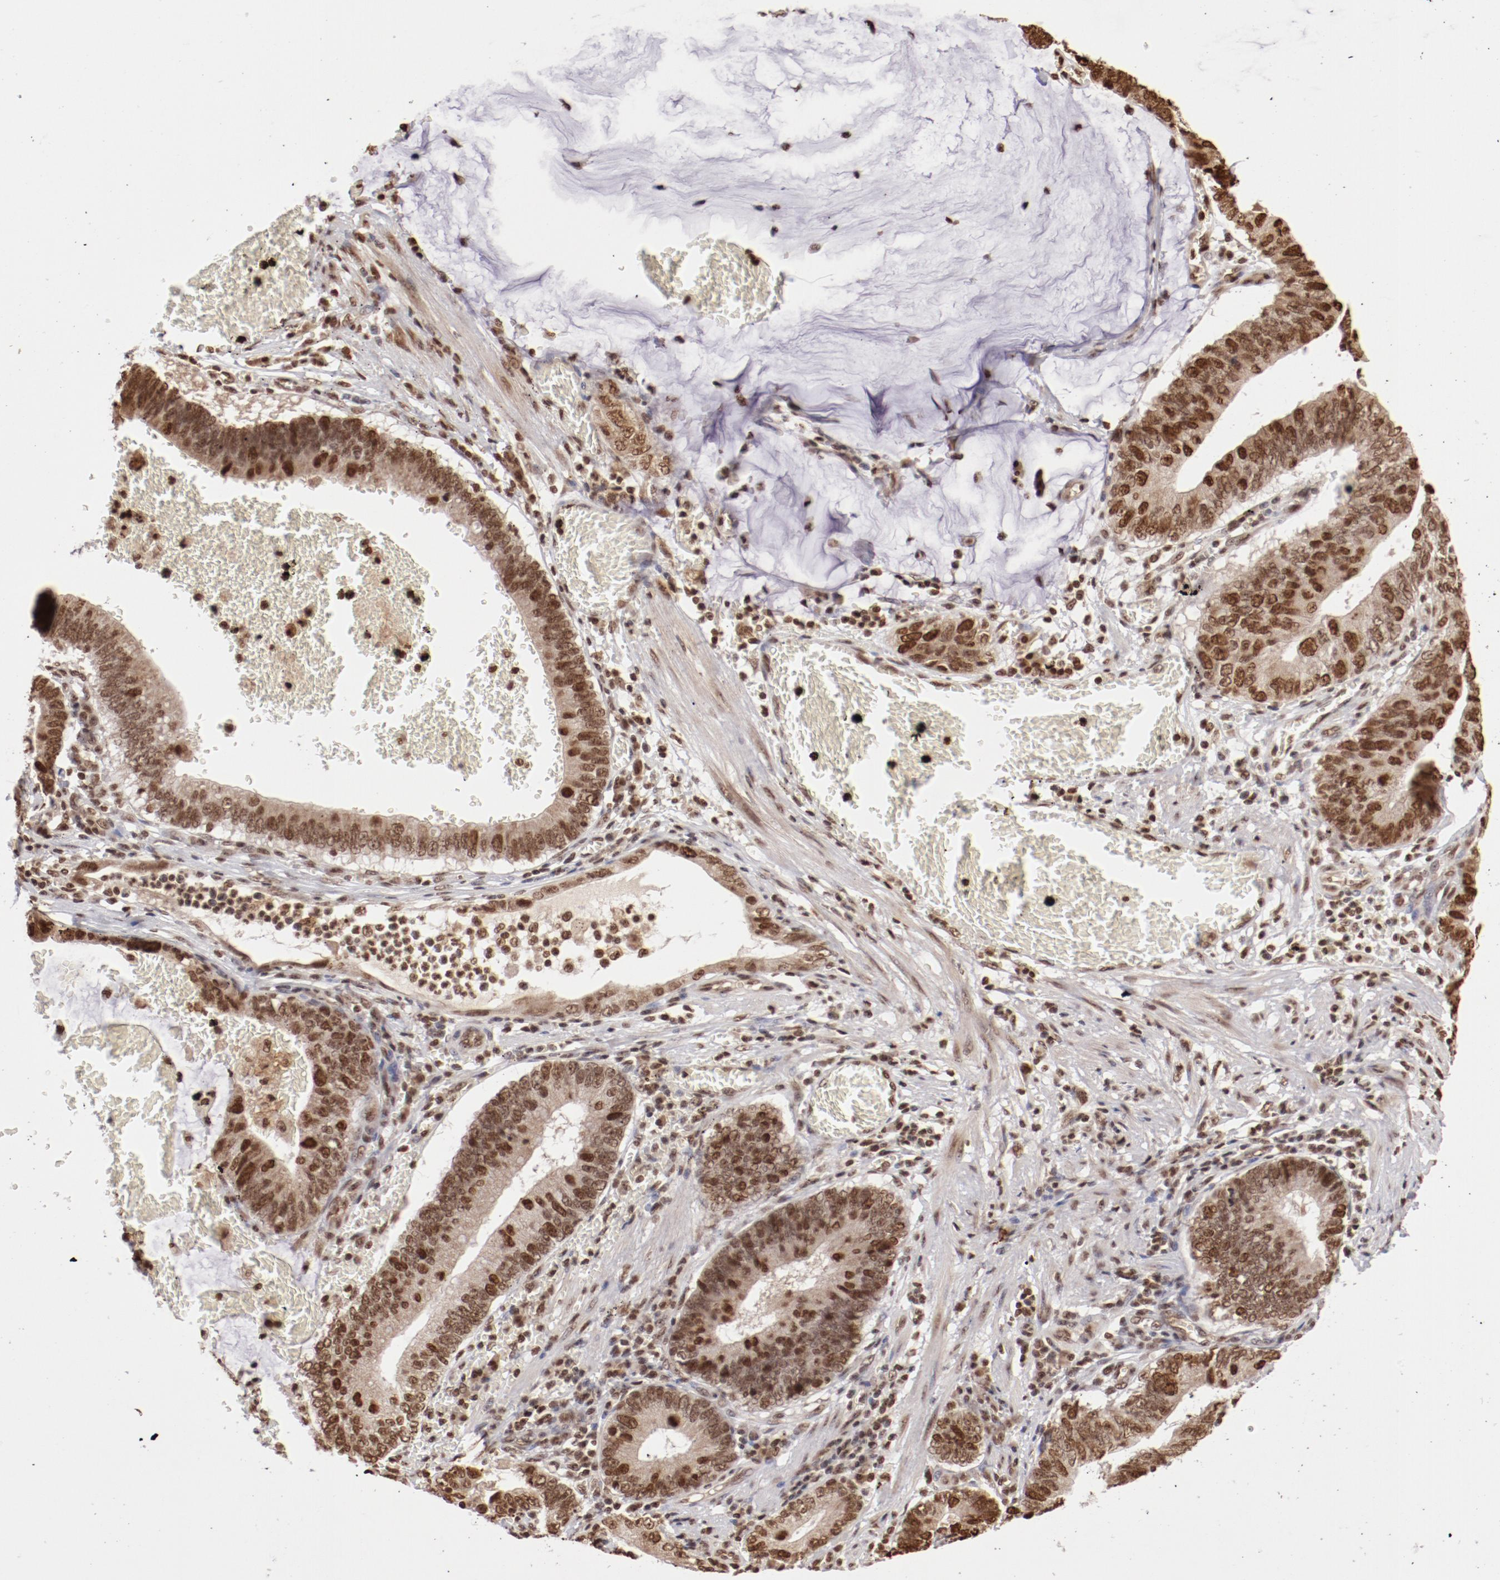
{"staining": {"intensity": "moderate", "quantity": ">75%", "location": "nuclear"}, "tissue": "stomach cancer", "cell_type": "Tumor cells", "image_type": "cancer", "snomed": [{"axis": "morphology", "description": "Adenocarcinoma, NOS"}, {"axis": "topography", "description": "Stomach"}, {"axis": "topography", "description": "Gastric cardia"}], "caption": "This image demonstrates IHC staining of human stomach cancer (adenocarcinoma), with medium moderate nuclear expression in approximately >75% of tumor cells.", "gene": "ABL2", "patient": {"sex": "male", "age": 59}}